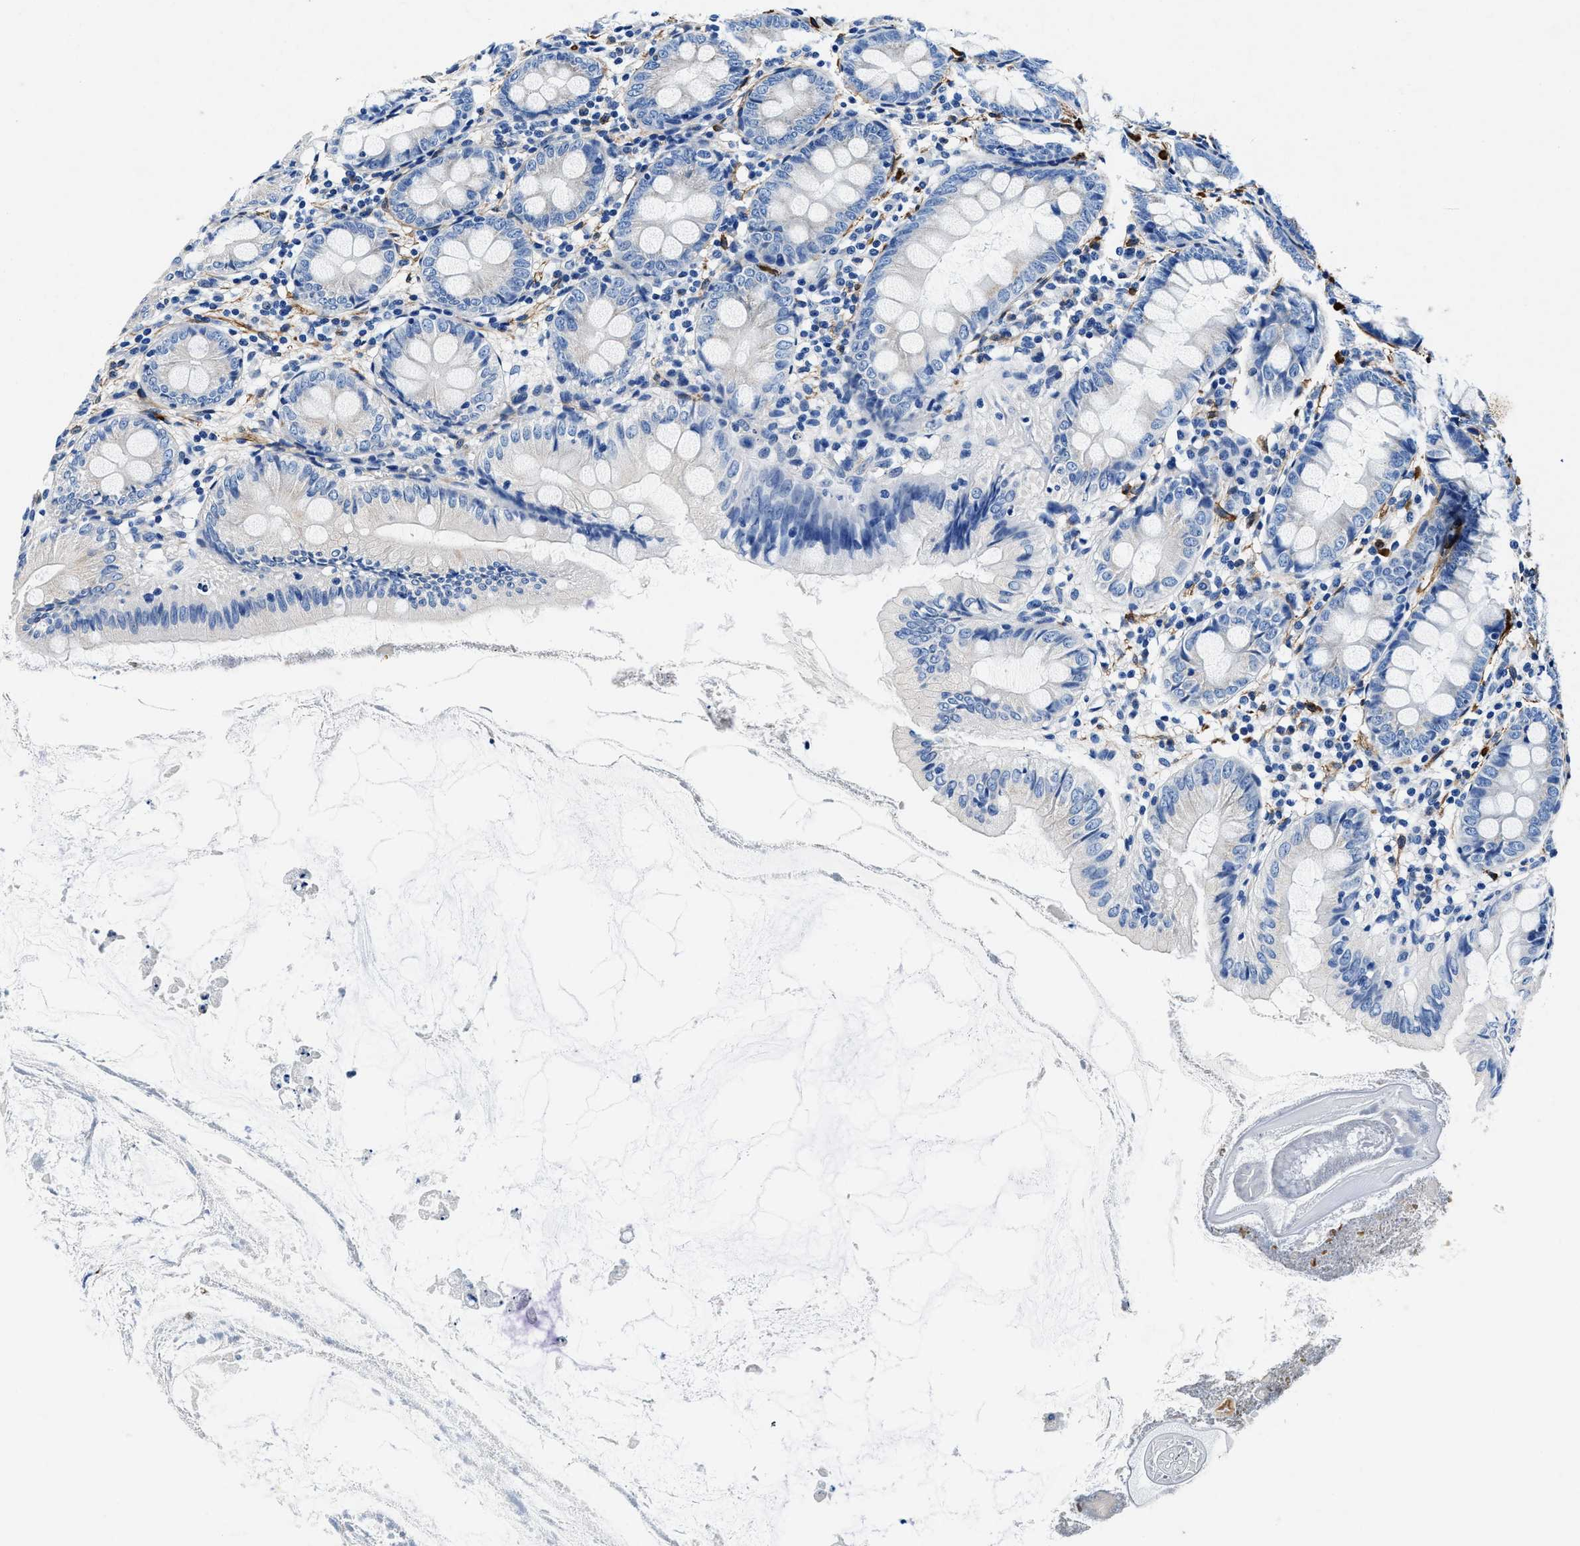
{"staining": {"intensity": "weak", "quantity": "<25%", "location": "cytoplasmic/membranous"}, "tissue": "appendix", "cell_type": "Glandular cells", "image_type": "normal", "snomed": [{"axis": "morphology", "description": "Normal tissue, NOS"}, {"axis": "topography", "description": "Appendix"}], "caption": "High power microscopy micrograph of an immunohistochemistry (IHC) photomicrograph of unremarkable appendix, revealing no significant expression in glandular cells.", "gene": "TEX261", "patient": {"sex": "female", "age": 77}}